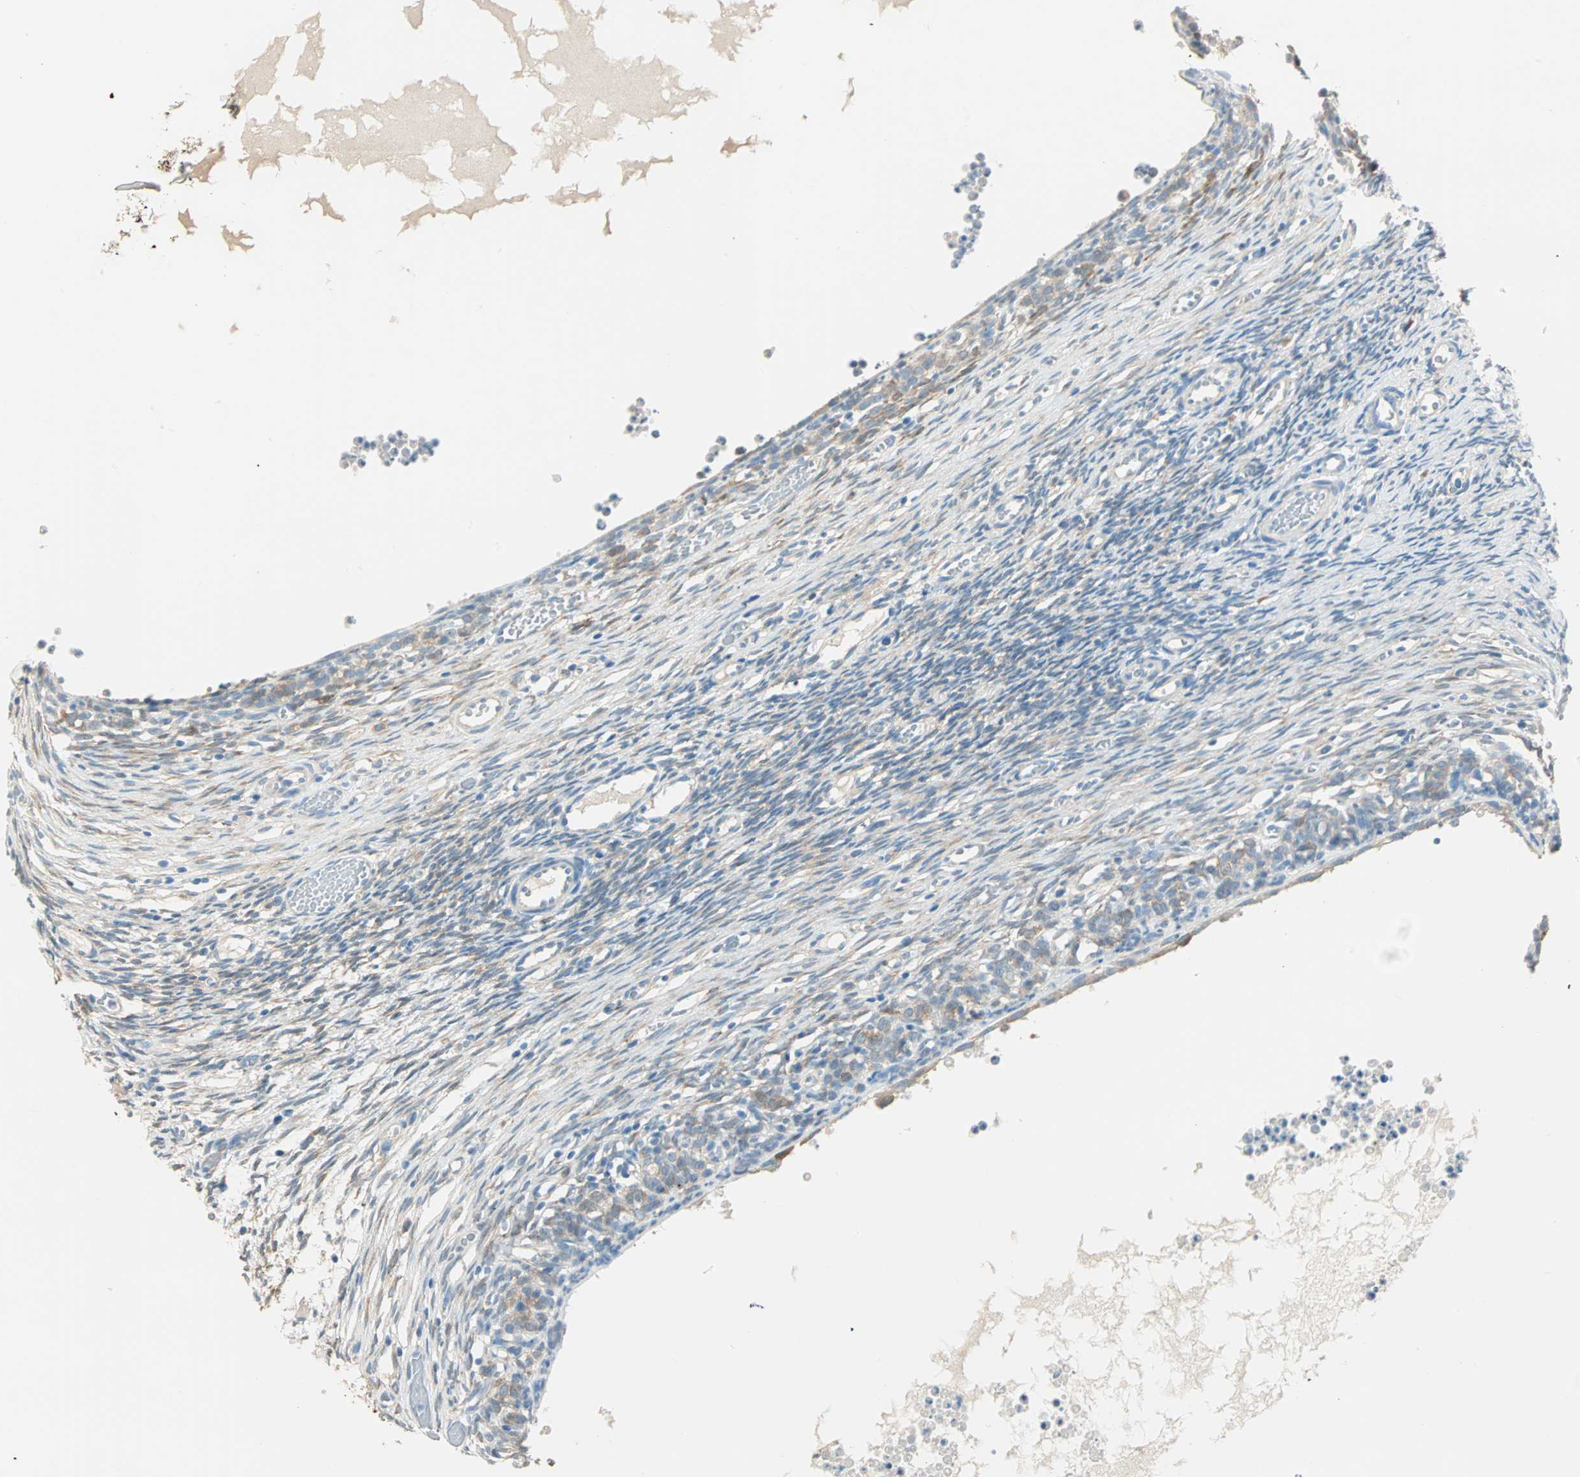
{"staining": {"intensity": "weak", "quantity": "<25%", "location": "cytoplasmic/membranous"}, "tissue": "ovary", "cell_type": "Ovarian stroma cells", "image_type": "normal", "snomed": [{"axis": "morphology", "description": "Normal tissue, NOS"}, {"axis": "topography", "description": "Ovary"}], "caption": "An immunohistochemistry (IHC) photomicrograph of unremarkable ovary is shown. There is no staining in ovarian stroma cells of ovary.", "gene": "ATF6", "patient": {"sex": "female", "age": 35}}